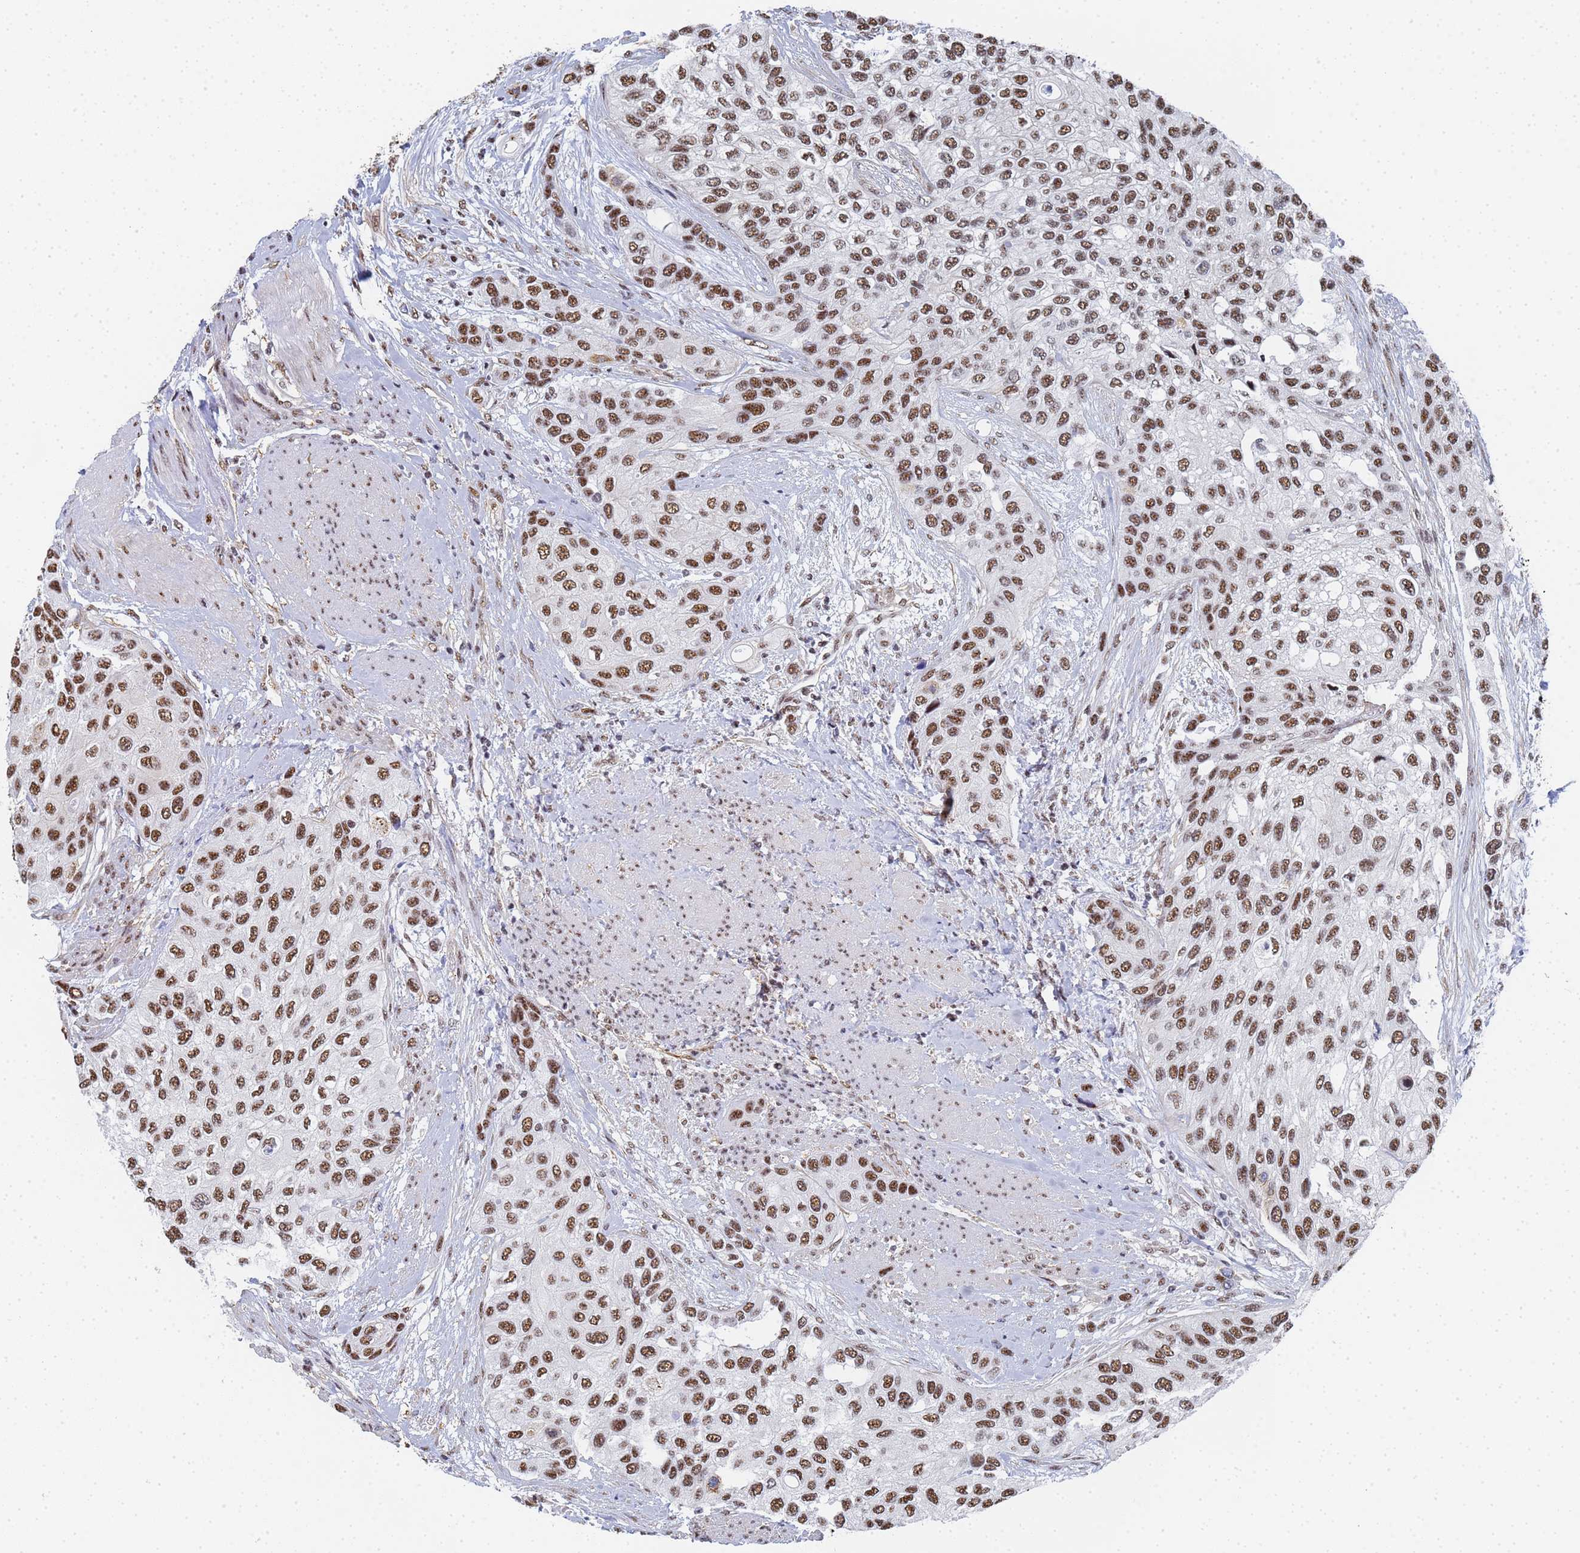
{"staining": {"intensity": "strong", "quantity": ">75%", "location": "nuclear"}, "tissue": "urothelial cancer", "cell_type": "Tumor cells", "image_type": "cancer", "snomed": [{"axis": "morphology", "description": "Normal tissue, NOS"}, {"axis": "morphology", "description": "Urothelial carcinoma, High grade"}, {"axis": "topography", "description": "Vascular tissue"}, {"axis": "topography", "description": "Urinary bladder"}], "caption": "Immunohistochemical staining of human high-grade urothelial carcinoma displays high levels of strong nuclear protein positivity in about >75% of tumor cells. The protein of interest is shown in brown color, while the nuclei are stained blue.", "gene": "PRRT4", "patient": {"sex": "female", "age": 56}}